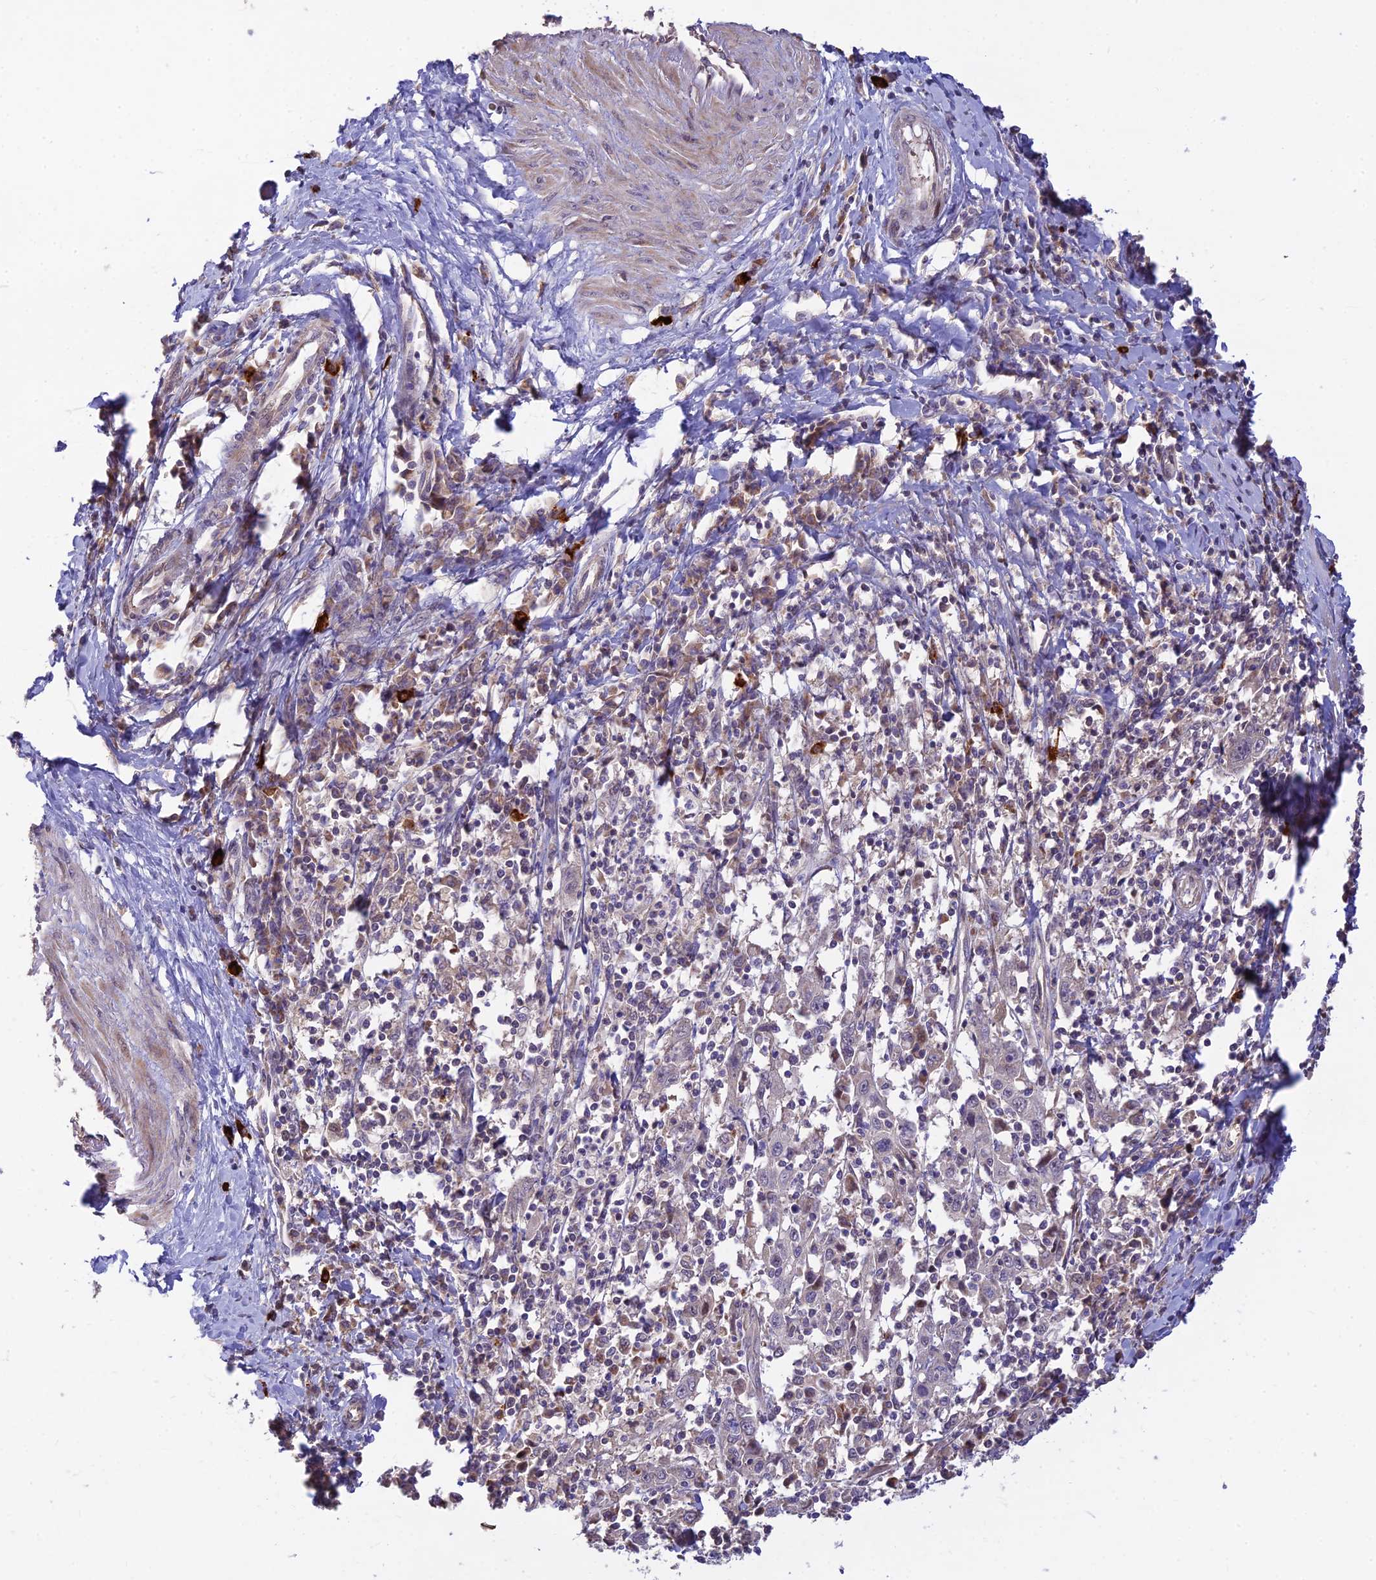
{"staining": {"intensity": "negative", "quantity": "none", "location": "none"}, "tissue": "cervical cancer", "cell_type": "Tumor cells", "image_type": "cancer", "snomed": [{"axis": "morphology", "description": "Squamous cell carcinoma, NOS"}, {"axis": "topography", "description": "Cervix"}], "caption": "This is an IHC micrograph of human squamous cell carcinoma (cervical). There is no staining in tumor cells.", "gene": "ASPDH", "patient": {"sex": "female", "age": 46}}